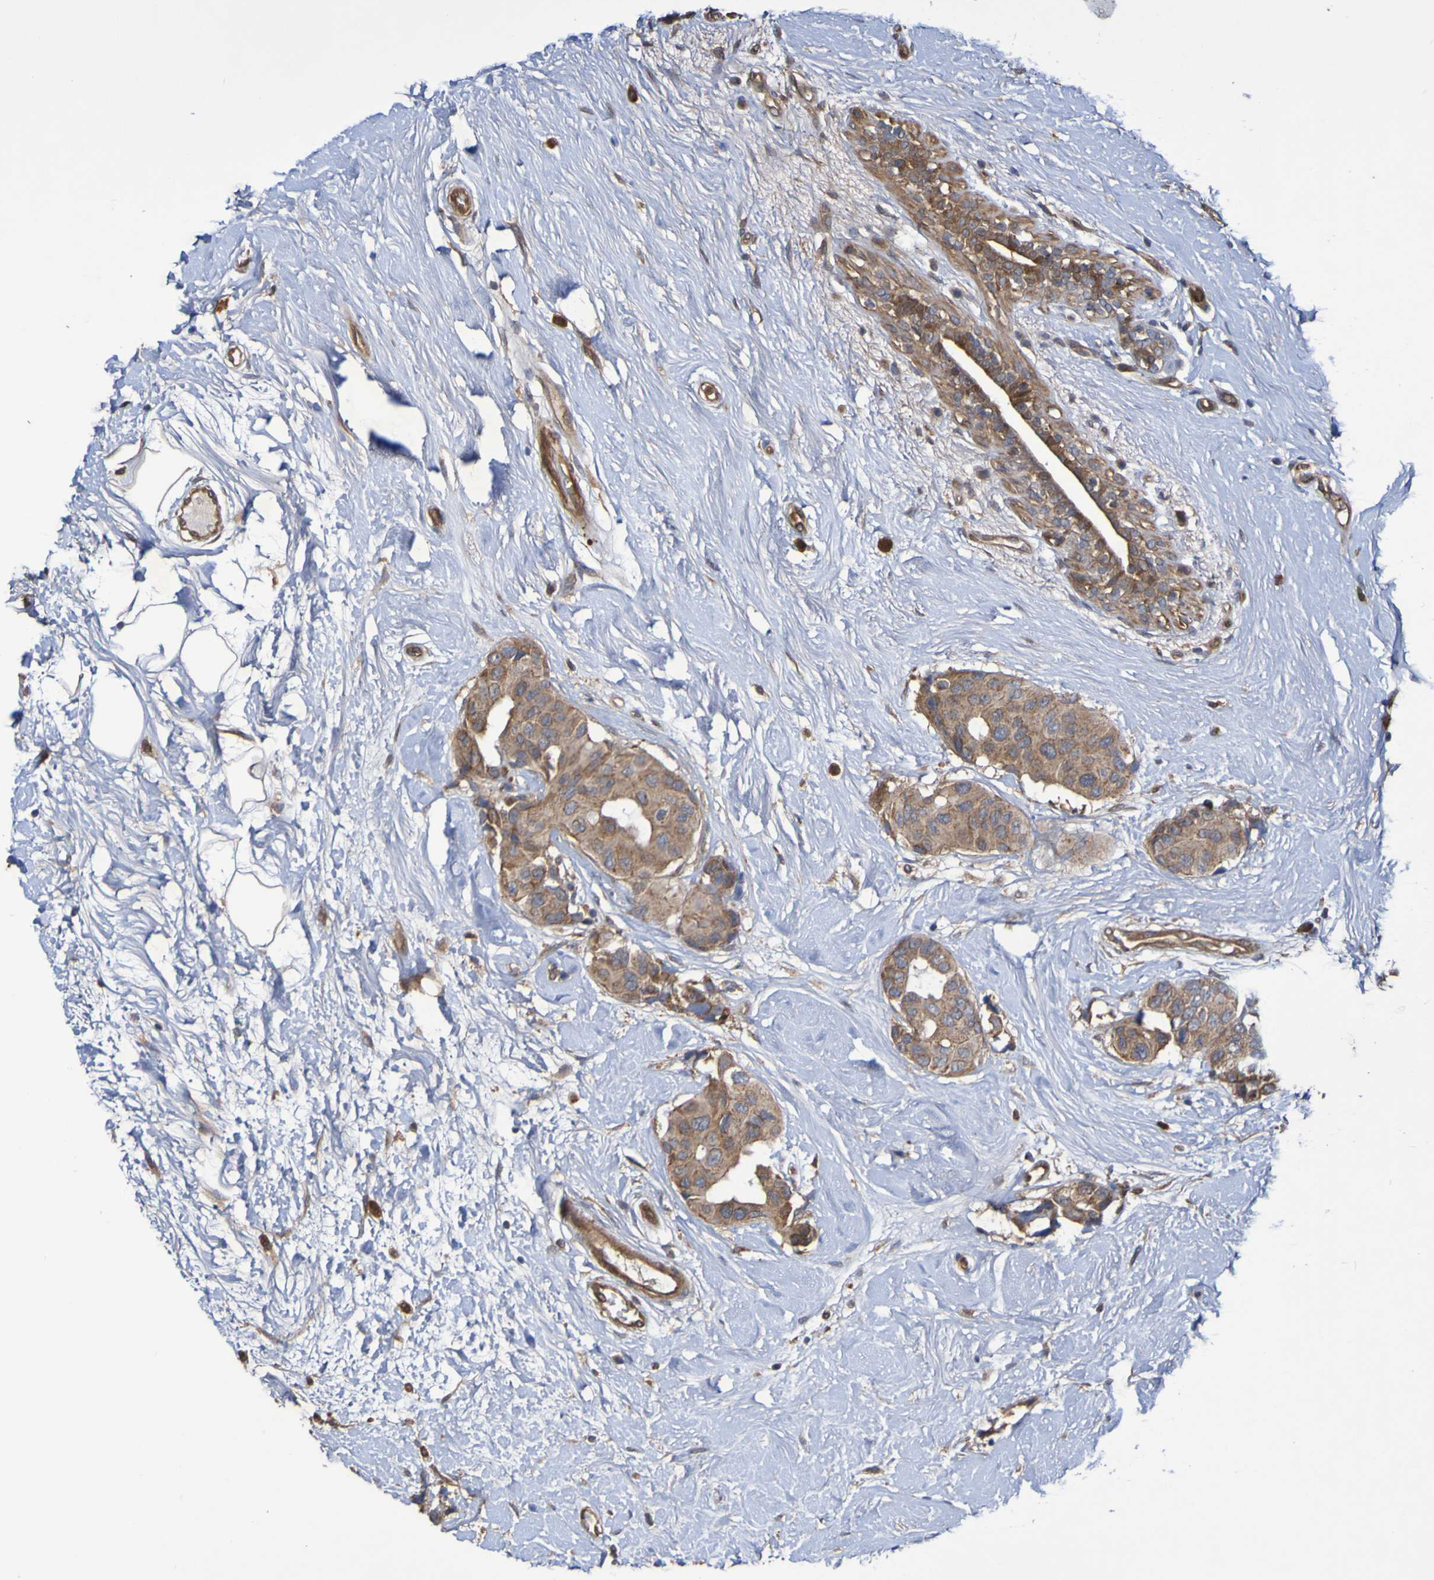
{"staining": {"intensity": "moderate", "quantity": ">75%", "location": "cytoplasmic/membranous"}, "tissue": "breast cancer", "cell_type": "Tumor cells", "image_type": "cancer", "snomed": [{"axis": "morphology", "description": "Normal tissue, NOS"}, {"axis": "morphology", "description": "Duct carcinoma"}, {"axis": "topography", "description": "Breast"}], "caption": "Immunohistochemical staining of human invasive ductal carcinoma (breast) demonstrates moderate cytoplasmic/membranous protein positivity in about >75% of tumor cells.", "gene": "SERPINB6", "patient": {"sex": "female", "age": 39}}